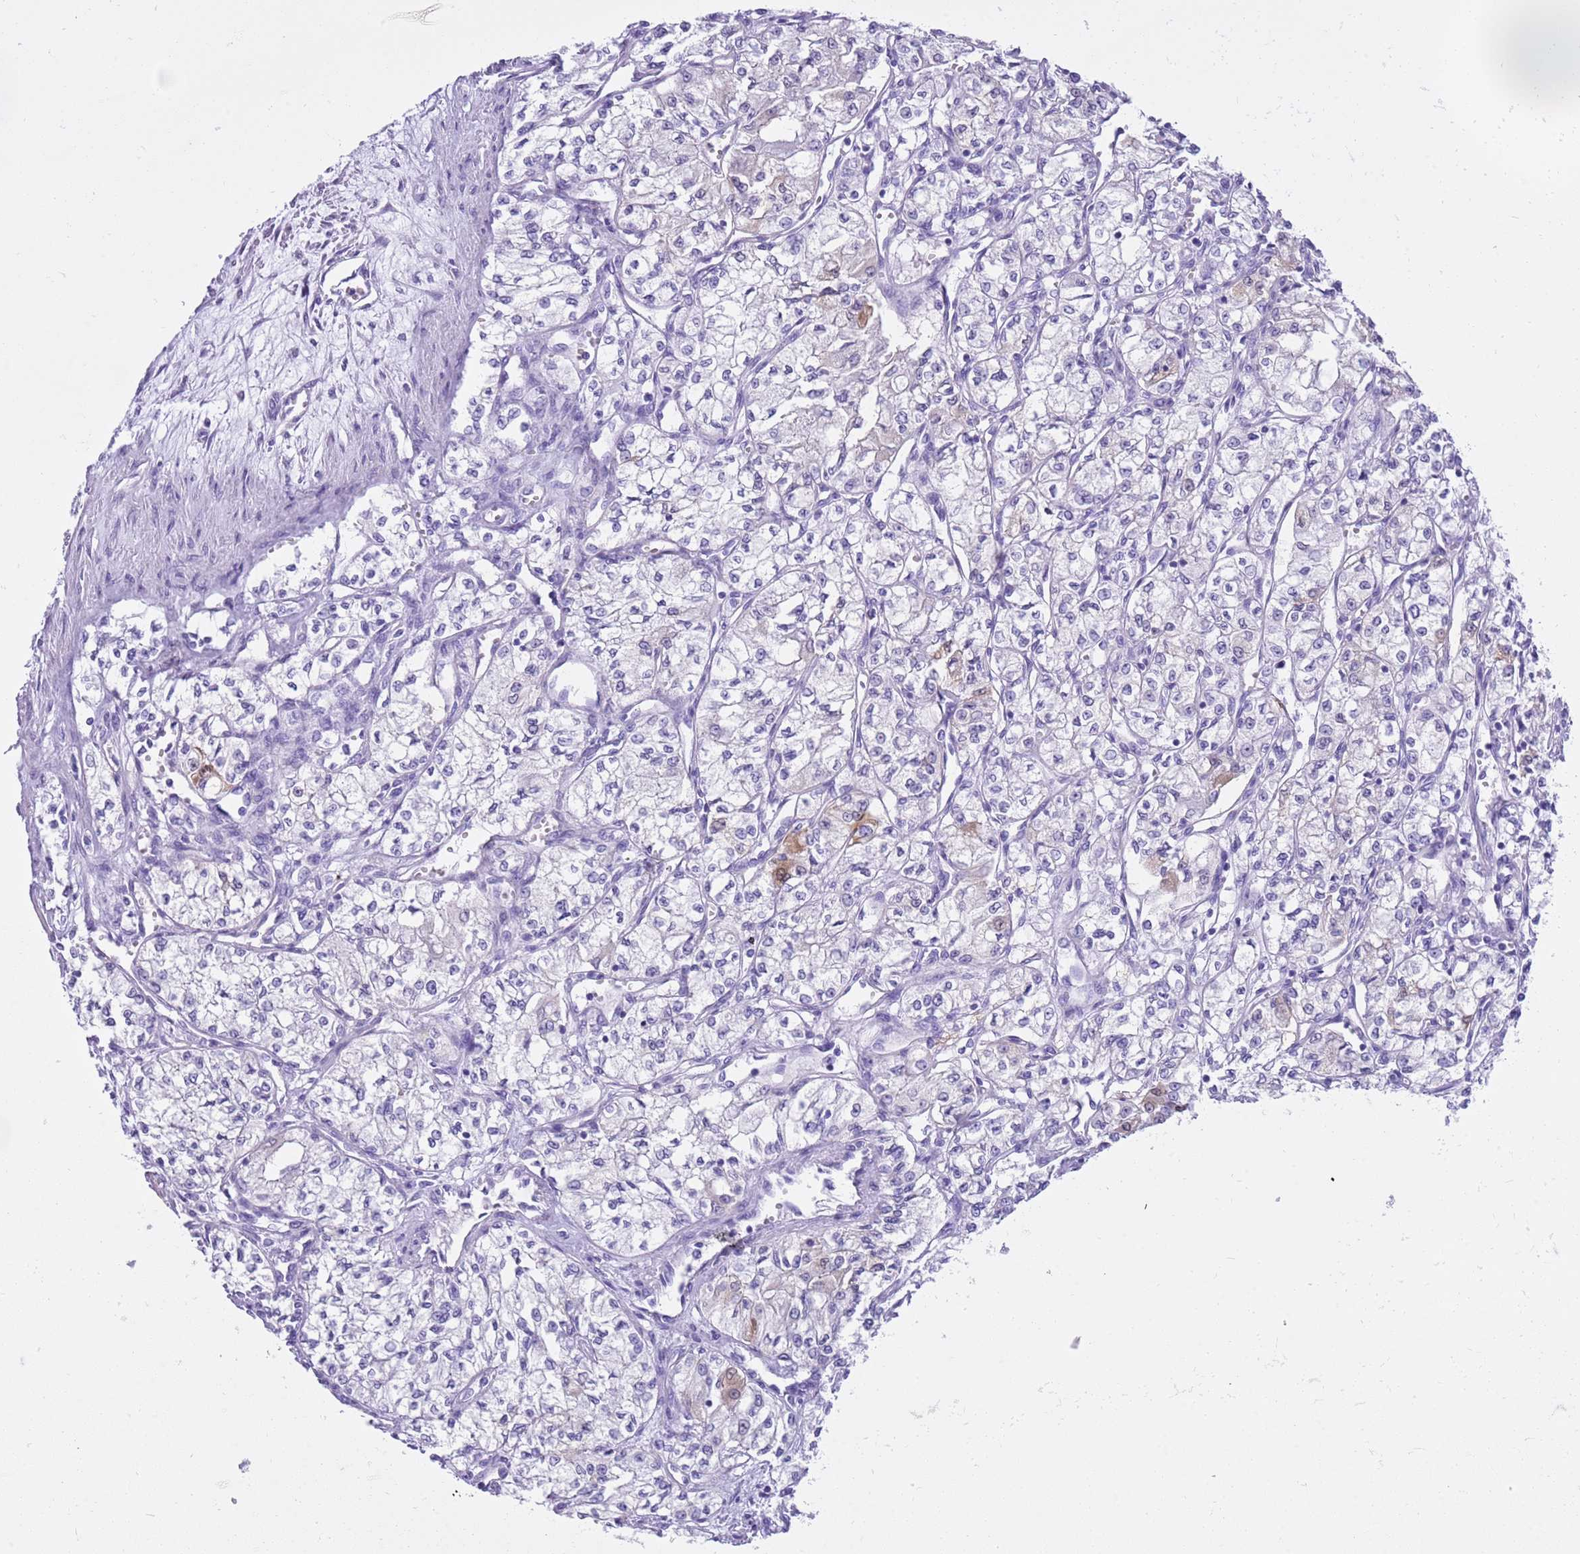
{"staining": {"intensity": "negative", "quantity": "none", "location": "none"}, "tissue": "renal cancer", "cell_type": "Tumor cells", "image_type": "cancer", "snomed": [{"axis": "morphology", "description": "Adenocarcinoma, NOS"}, {"axis": "topography", "description": "Kidney"}], "caption": "Immunohistochemical staining of human renal cancer demonstrates no significant positivity in tumor cells.", "gene": "TMEM185B", "patient": {"sex": "male", "age": 59}}